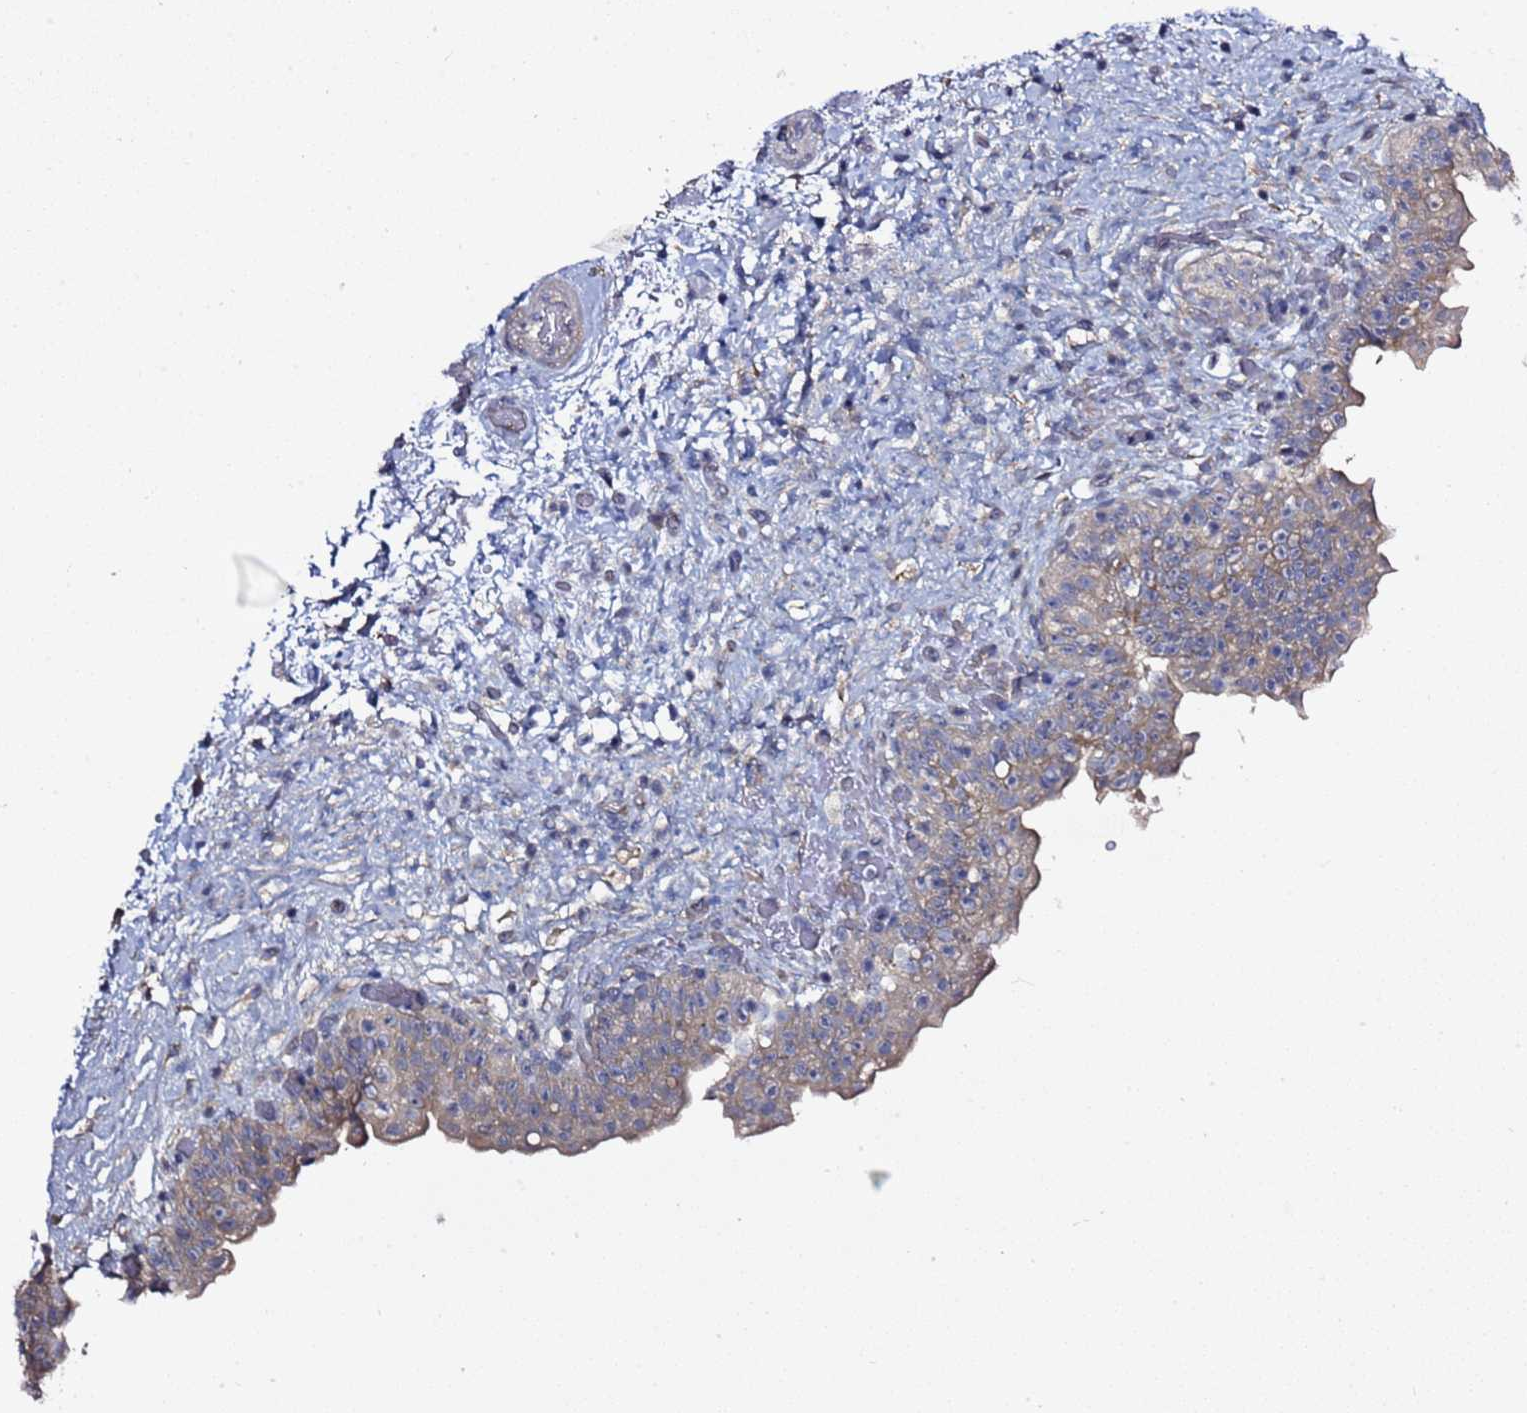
{"staining": {"intensity": "weak", "quantity": "25%-75%", "location": "cytoplasmic/membranous"}, "tissue": "urinary bladder", "cell_type": "Urothelial cells", "image_type": "normal", "snomed": [{"axis": "morphology", "description": "Normal tissue, NOS"}, {"axis": "topography", "description": "Urinary bladder"}], "caption": "Immunohistochemistry (DAB) staining of benign human urinary bladder displays weak cytoplasmic/membranous protein positivity in about 25%-75% of urothelial cells.", "gene": "RABL2A", "patient": {"sex": "male", "age": 69}}